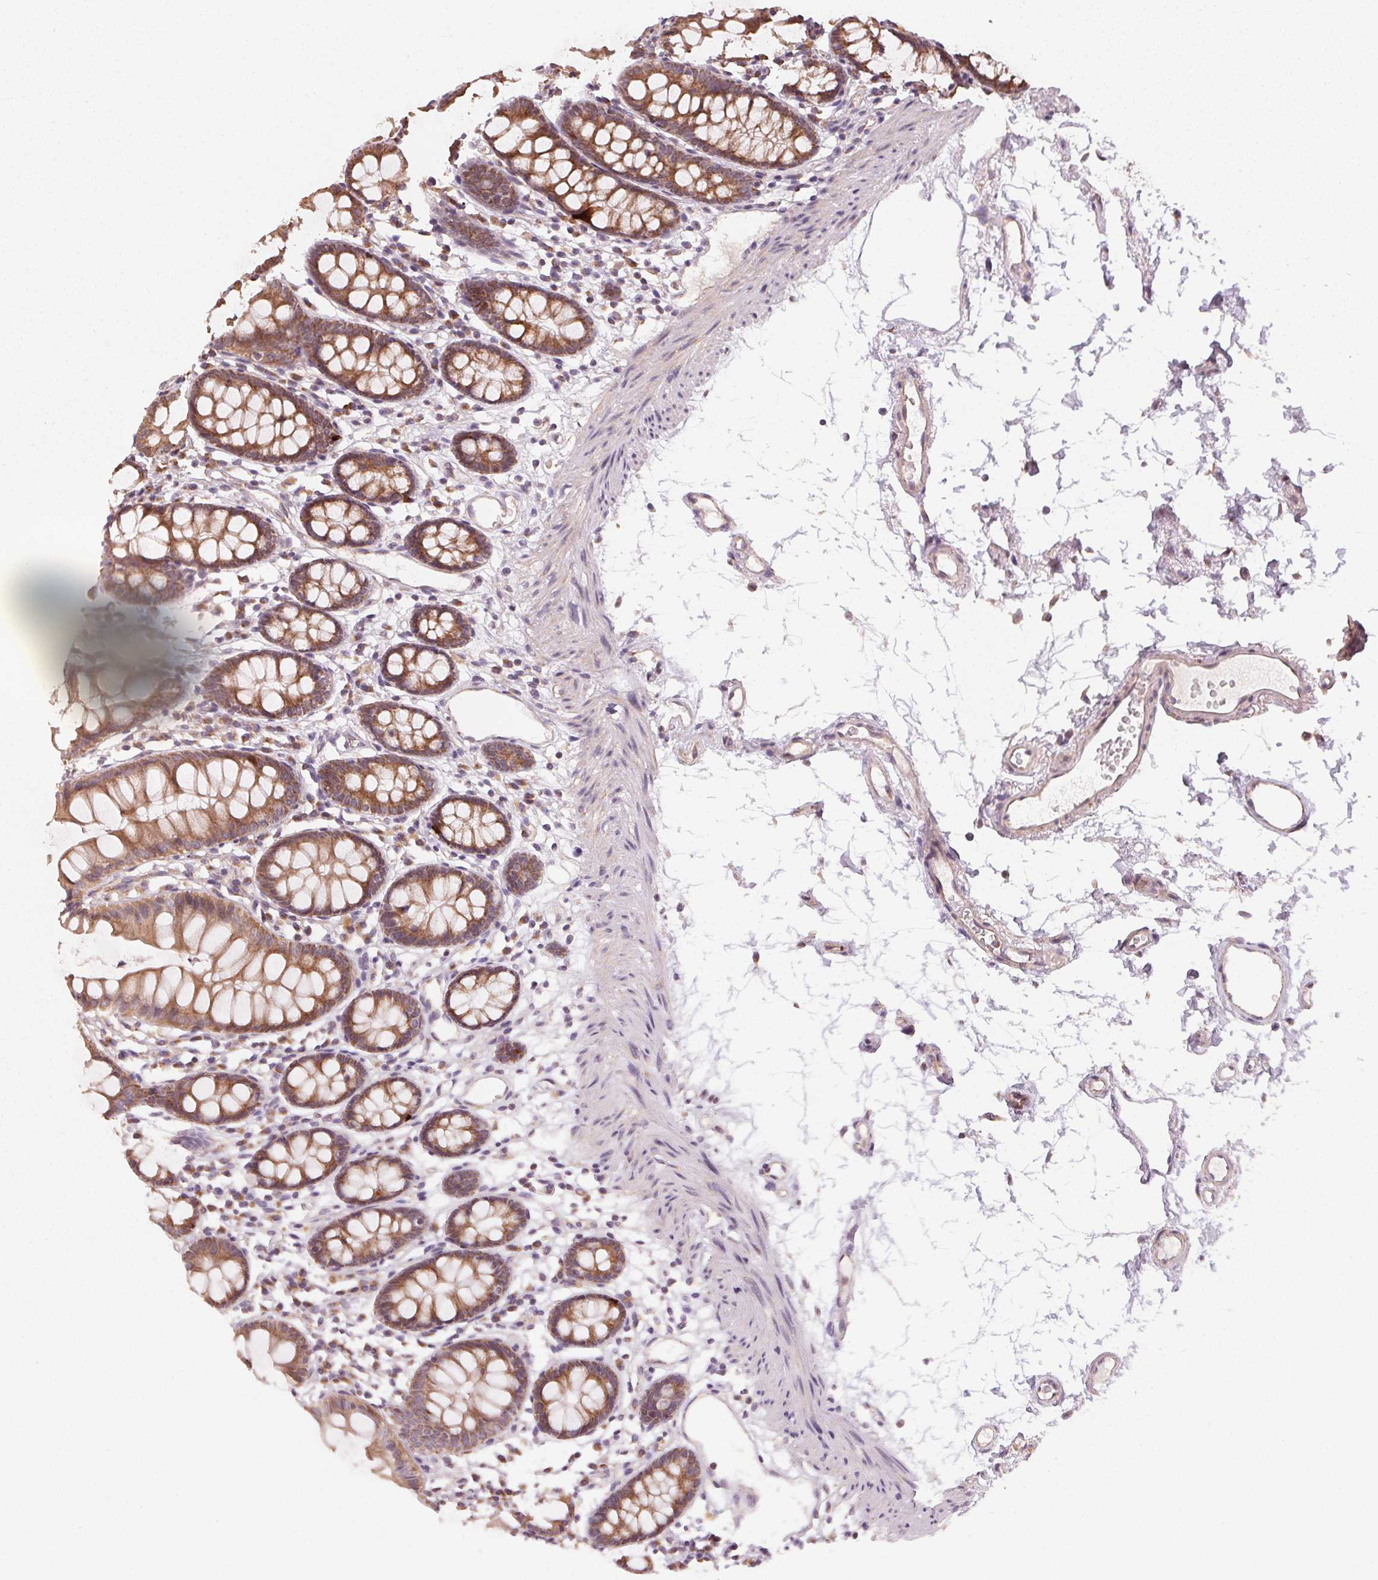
{"staining": {"intensity": "weak", "quantity": ">75%", "location": "cytoplasmic/membranous"}, "tissue": "colon", "cell_type": "Endothelial cells", "image_type": "normal", "snomed": [{"axis": "morphology", "description": "Normal tissue, NOS"}, {"axis": "topography", "description": "Colon"}], "caption": "Human colon stained for a protein (brown) reveals weak cytoplasmic/membranous positive expression in approximately >75% of endothelial cells.", "gene": "MATCAP1", "patient": {"sex": "female", "age": 84}}